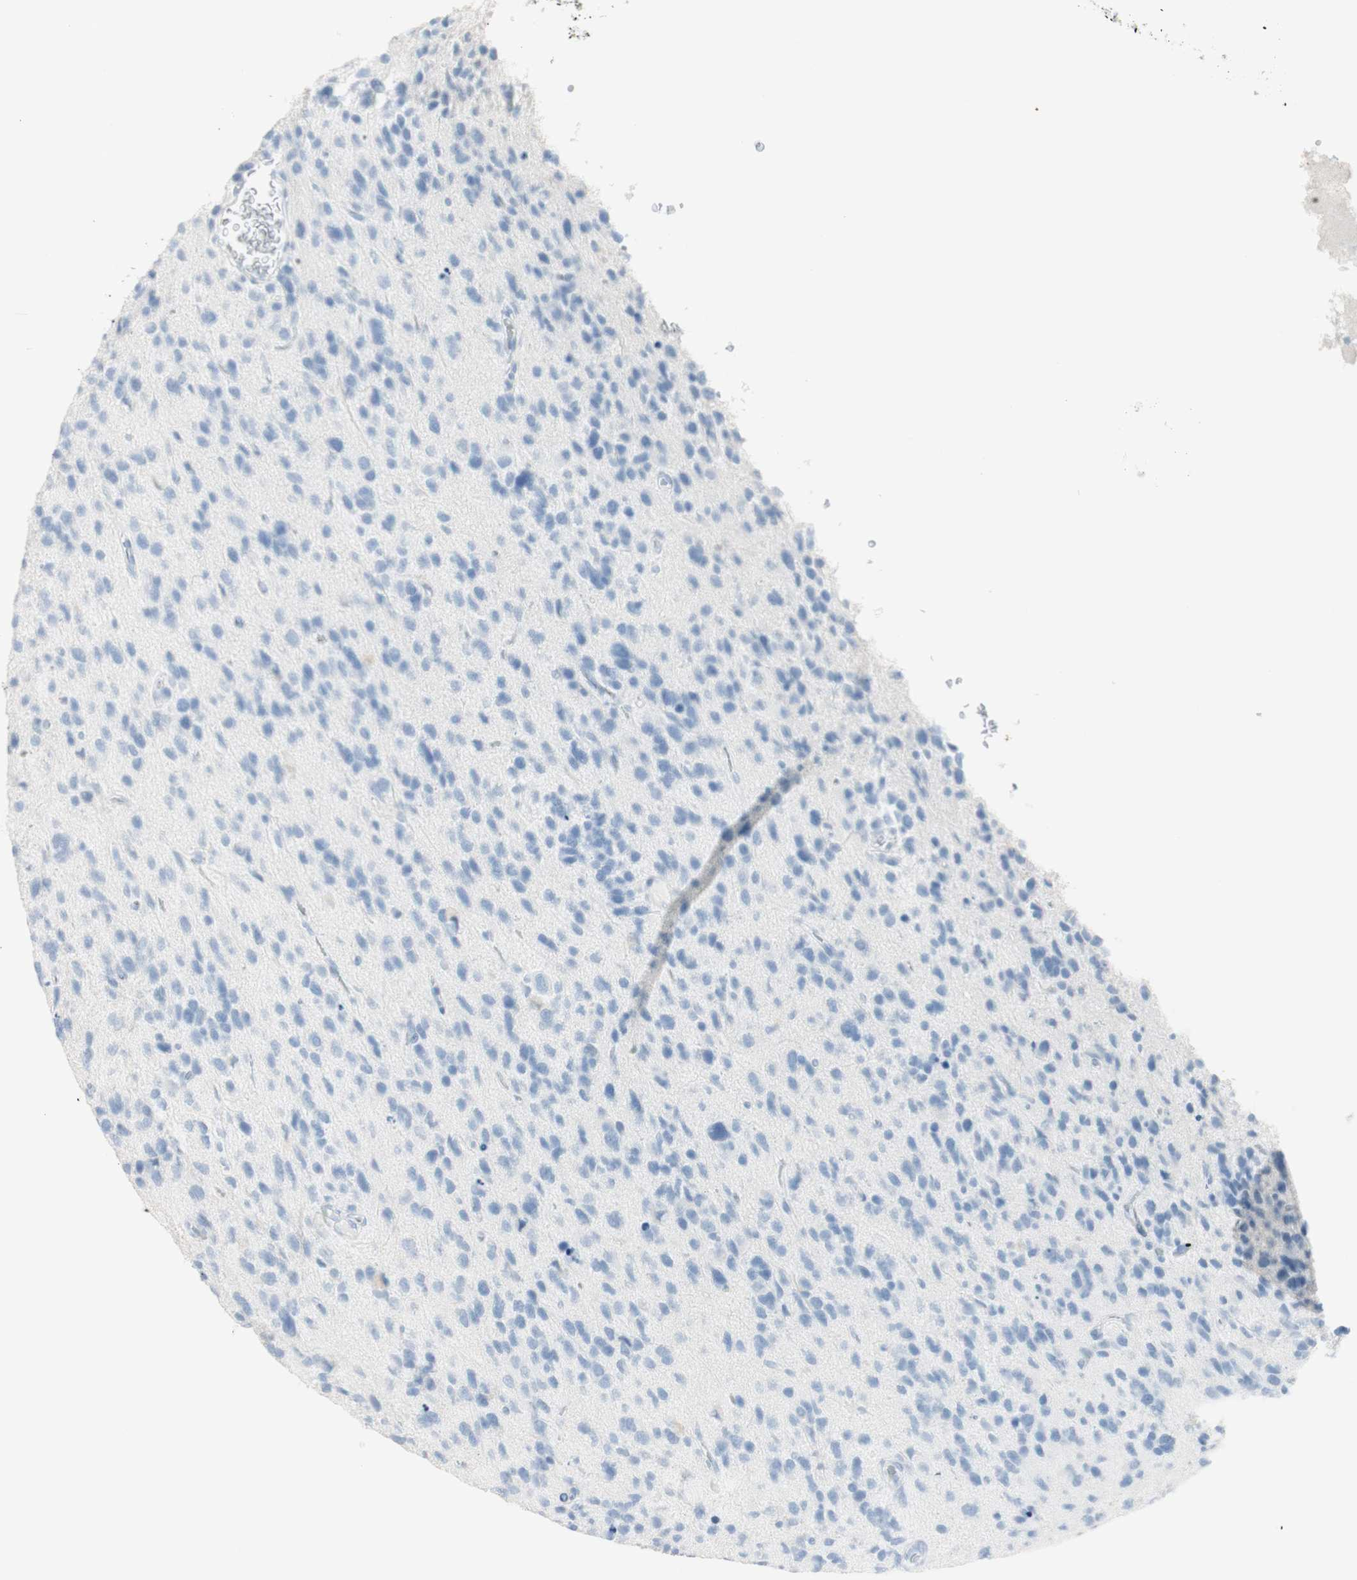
{"staining": {"intensity": "negative", "quantity": "none", "location": "none"}, "tissue": "glioma", "cell_type": "Tumor cells", "image_type": "cancer", "snomed": [{"axis": "morphology", "description": "Glioma, malignant, High grade"}, {"axis": "topography", "description": "Brain"}], "caption": "DAB (3,3'-diaminobenzidine) immunohistochemical staining of malignant glioma (high-grade) exhibits no significant expression in tumor cells. (Immunohistochemistry, brightfield microscopy, high magnification).", "gene": "NAPSA", "patient": {"sex": "female", "age": 58}}